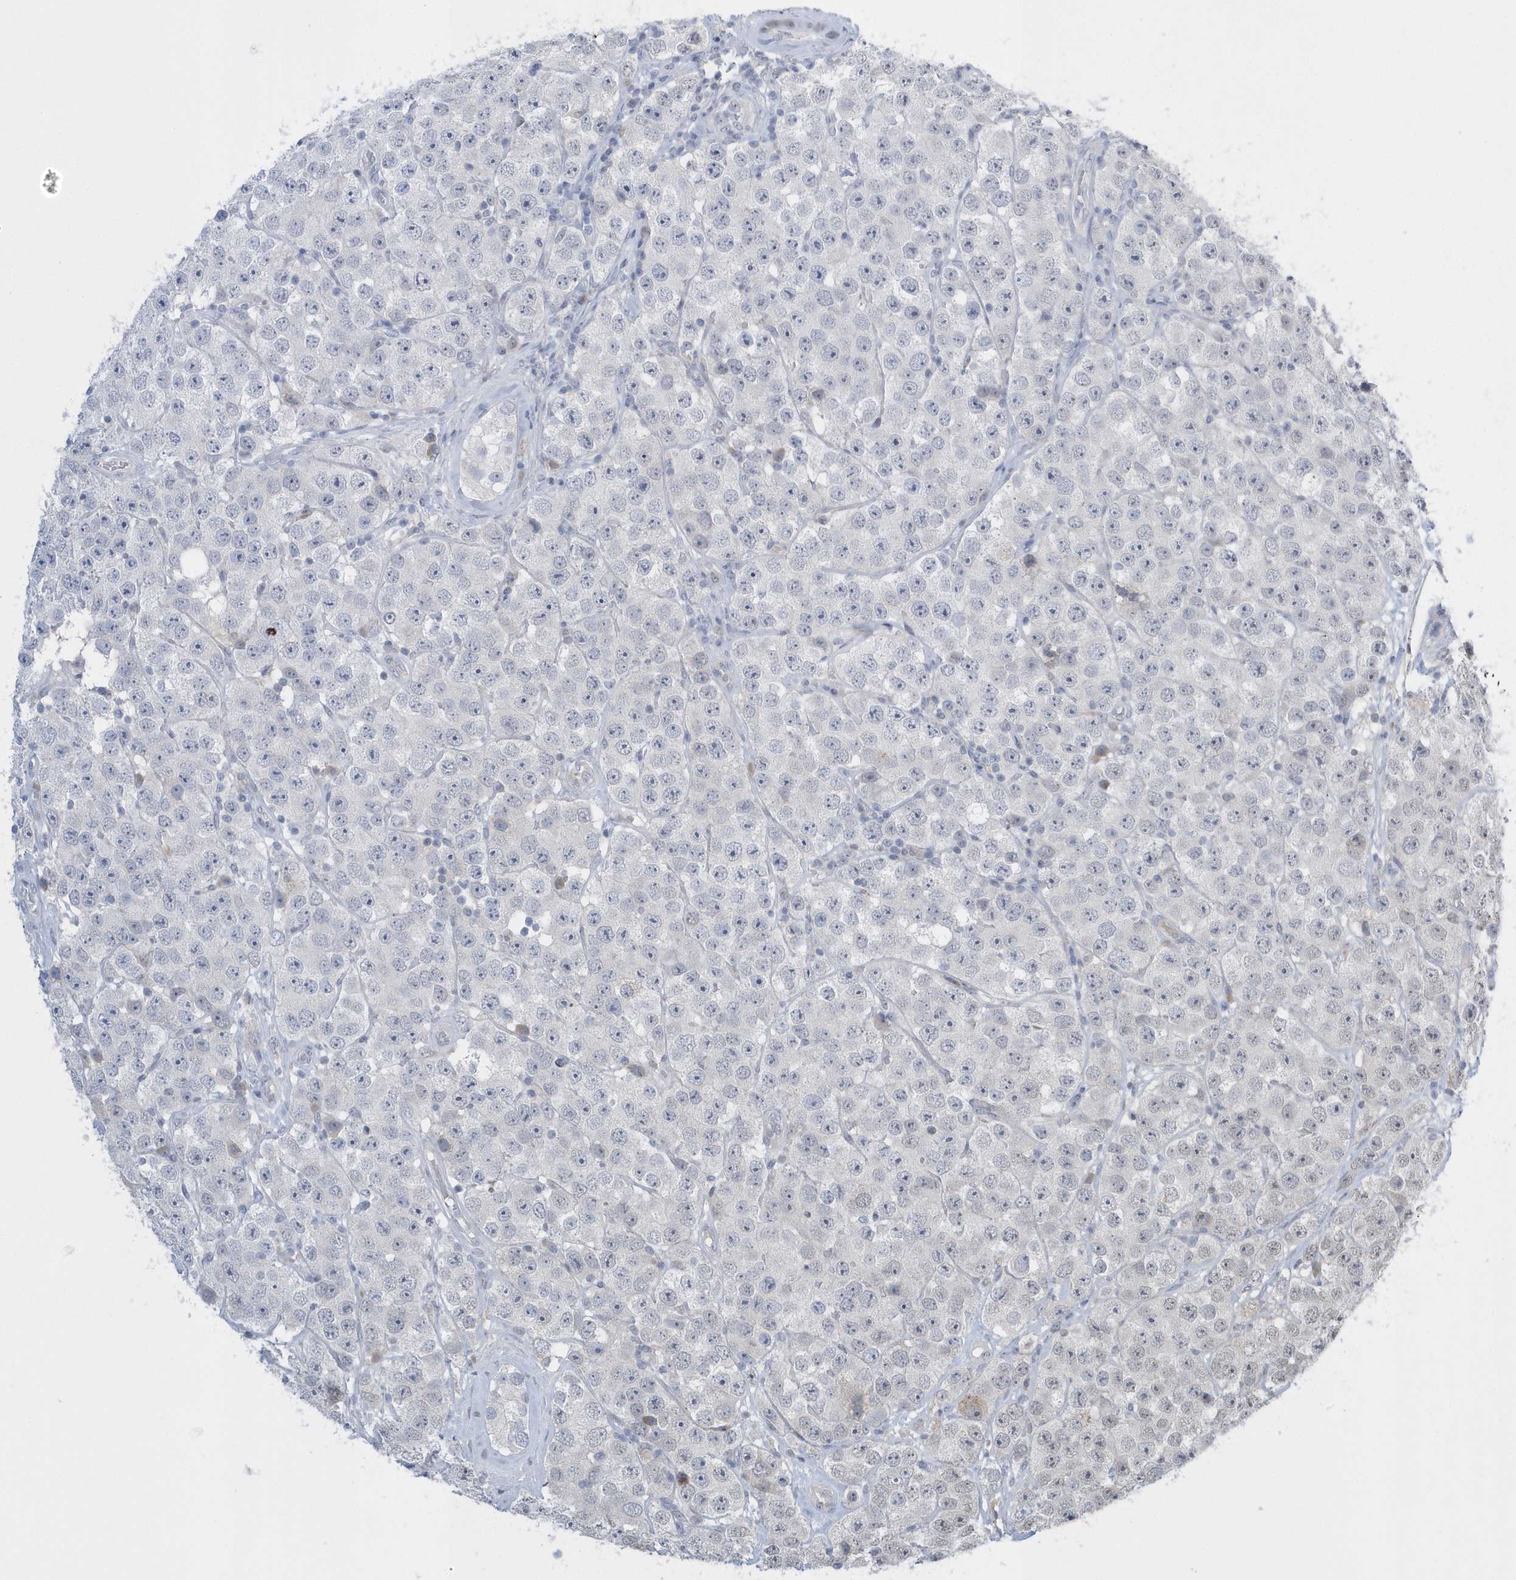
{"staining": {"intensity": "negative", "quantity": "none", "location": "none"}, "tissue": "testis cancer", "cell_type": "Tumor cells", "image_type": "cancer", "snomed": [{"axis": "morphology", "description": "Seminoma, NOS"}, {"axis": "topography", "description": "Testis"}], "caption": "Immunohistochemistry of human testis cancer (seminoma) reveals no staining in tumor cells. (DAB (3,3'-diaminobenzidine) immunohistochemistry, high magnification).", "gene": "ZC3H12D", "patient": {"sex": "male", "age": 28}}